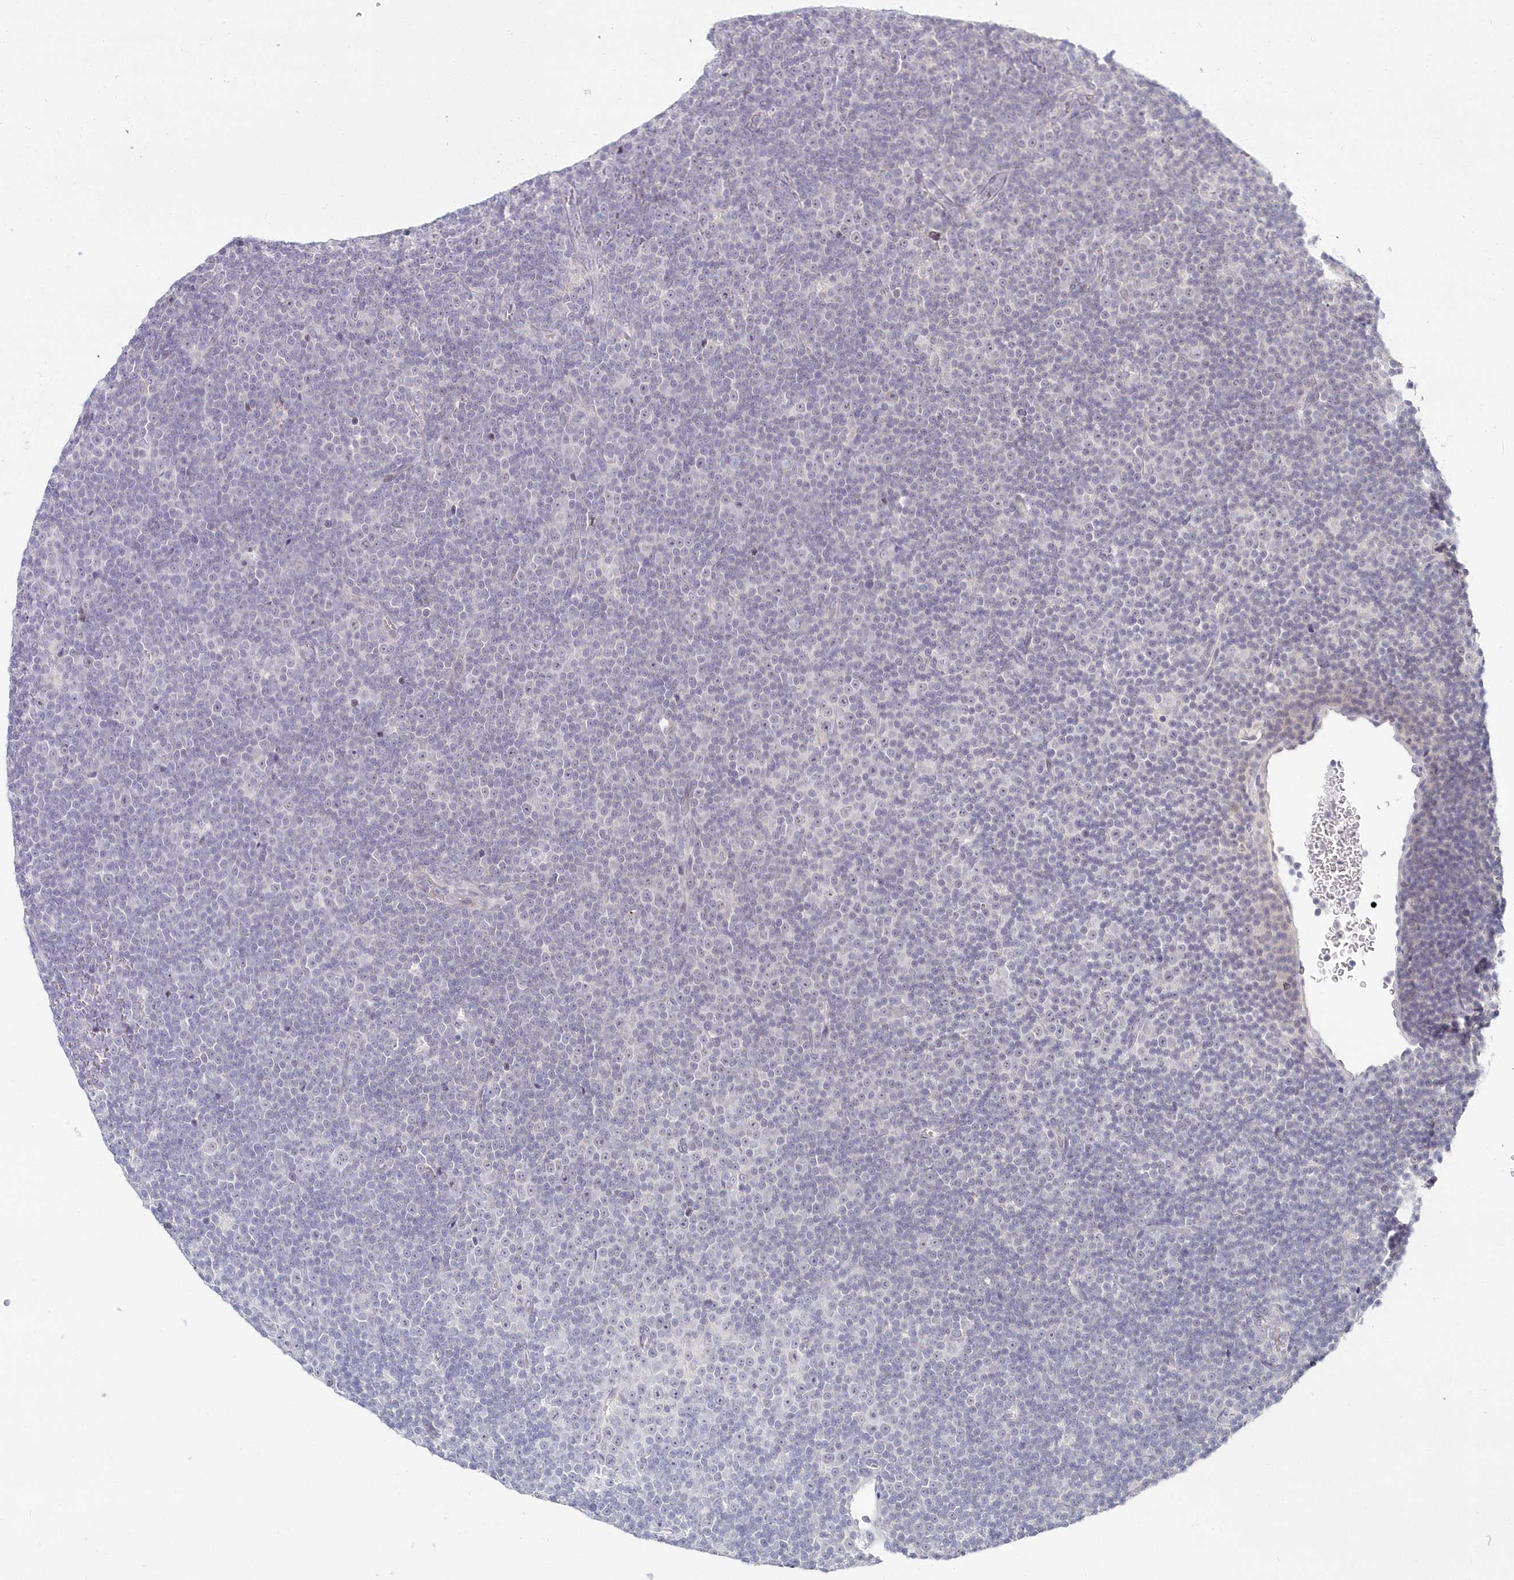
{"staining": {"intensity": "negative", "quantity": "none", "location": "none"}, "tissue": "lymphoma", "cell_type": "Tumor cells", "image_type": "cancer", "snomed": [{"axis": "morphology", "description": "Malignant lymphoma, non-Hodgkin's type, Low grade"}, {"axis": "topography", "description": "Lymph node"}], "caption": "High power microscopy image of an immunohistochemistry (IHC) micrograph of lymphoma, revealing no significant expression in tumor cells.", "gene": "HYCC2", "patient": {"sex": "female", "age": 67}}